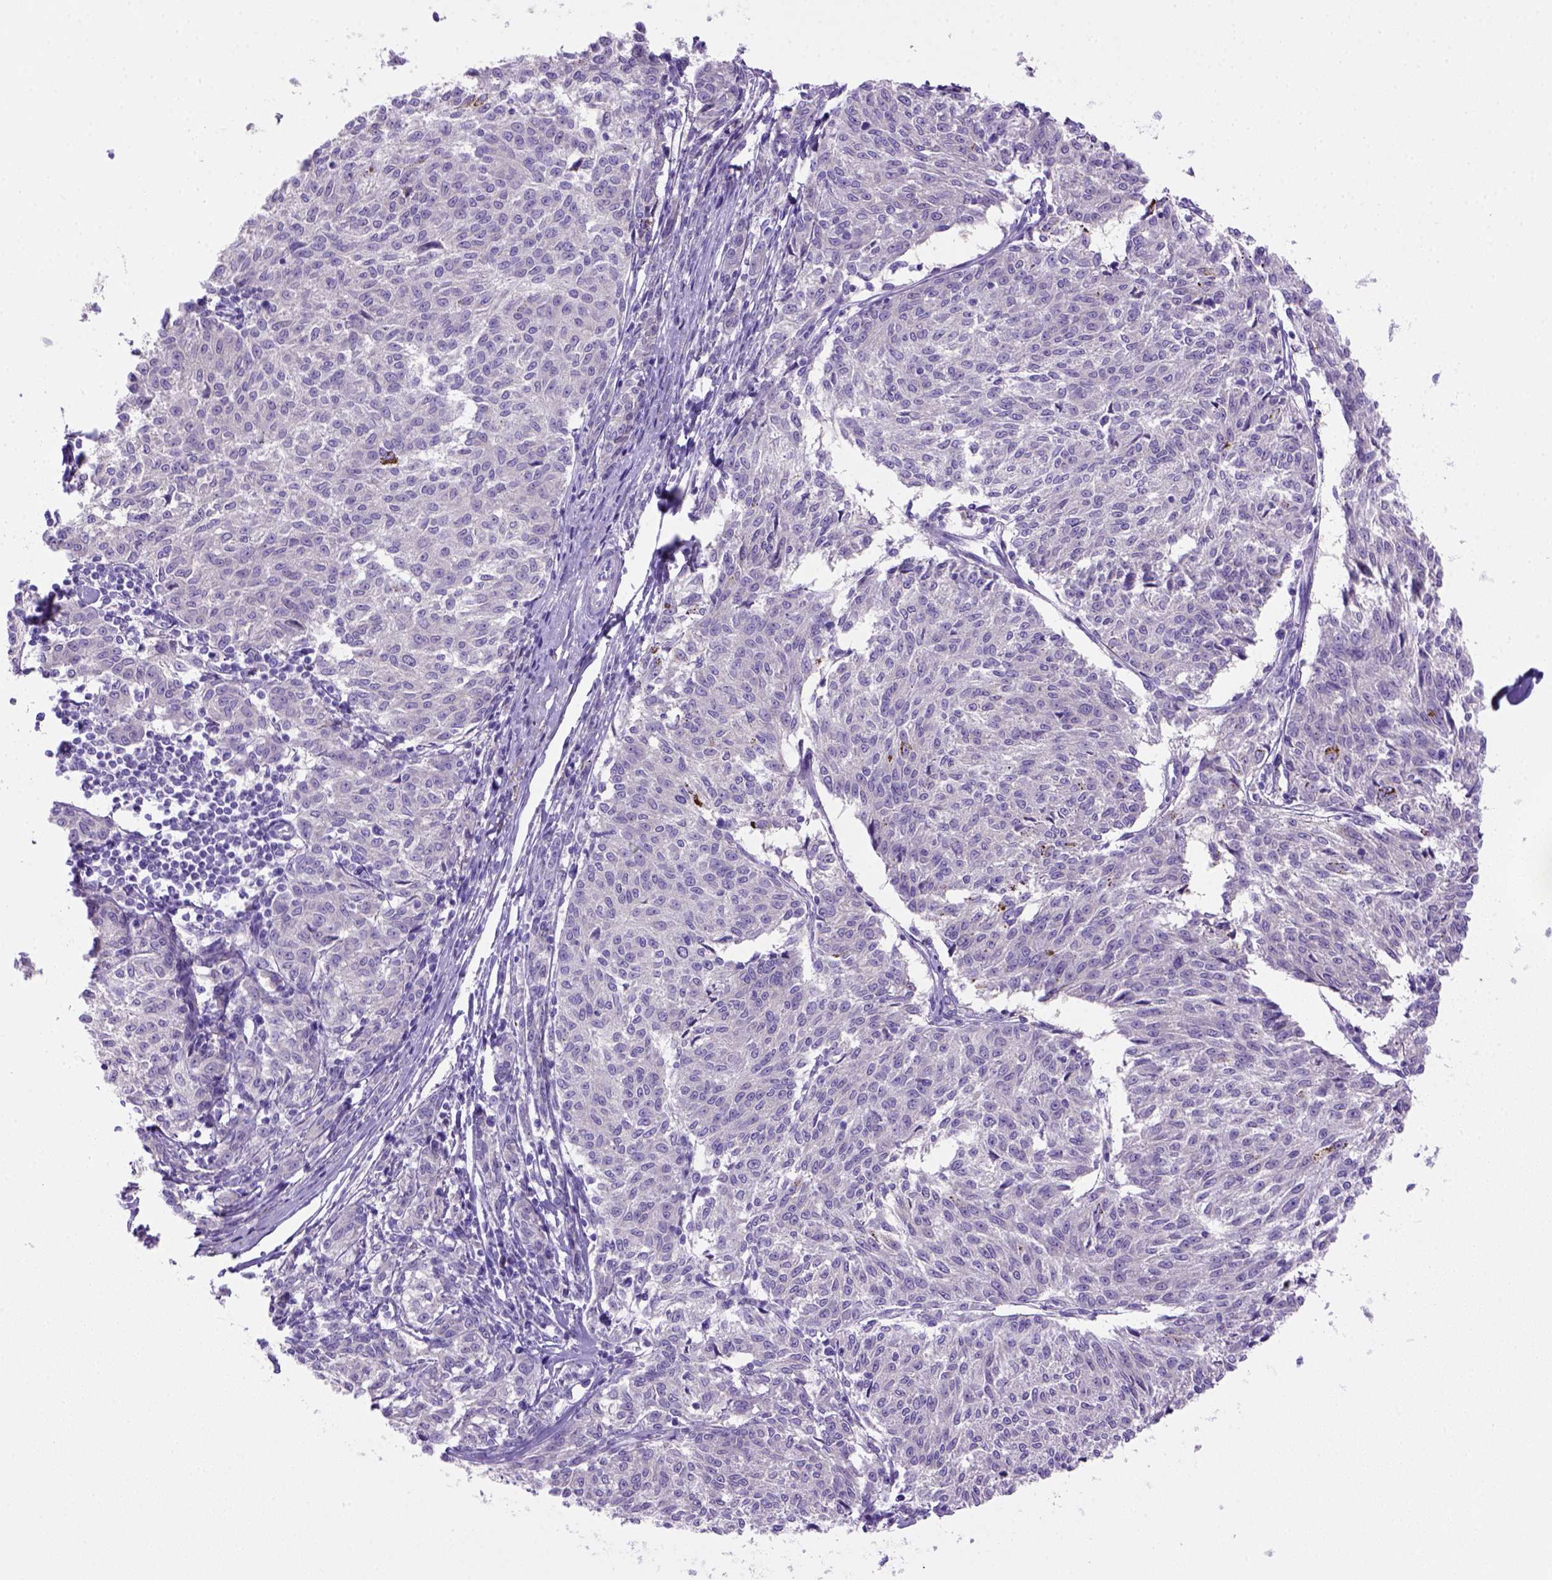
{"staining": {"intensity": "negative", "quantity": "none", "location": "none"}, "tissue": "melanoma", "cell_type": "Tumor cells", "image_type": "cancer", "snomed": [{"axis": "morphology", "description": "Malignant melanoma, NOS"}, {"axis": "topography", "description": "Skin"}], "caption": "This is an immunohistochemistry image of human melanoma. There is no staining in tumor cells.", "gene": "SIRPD", "patient": {"sex": "female", "age": 72}}